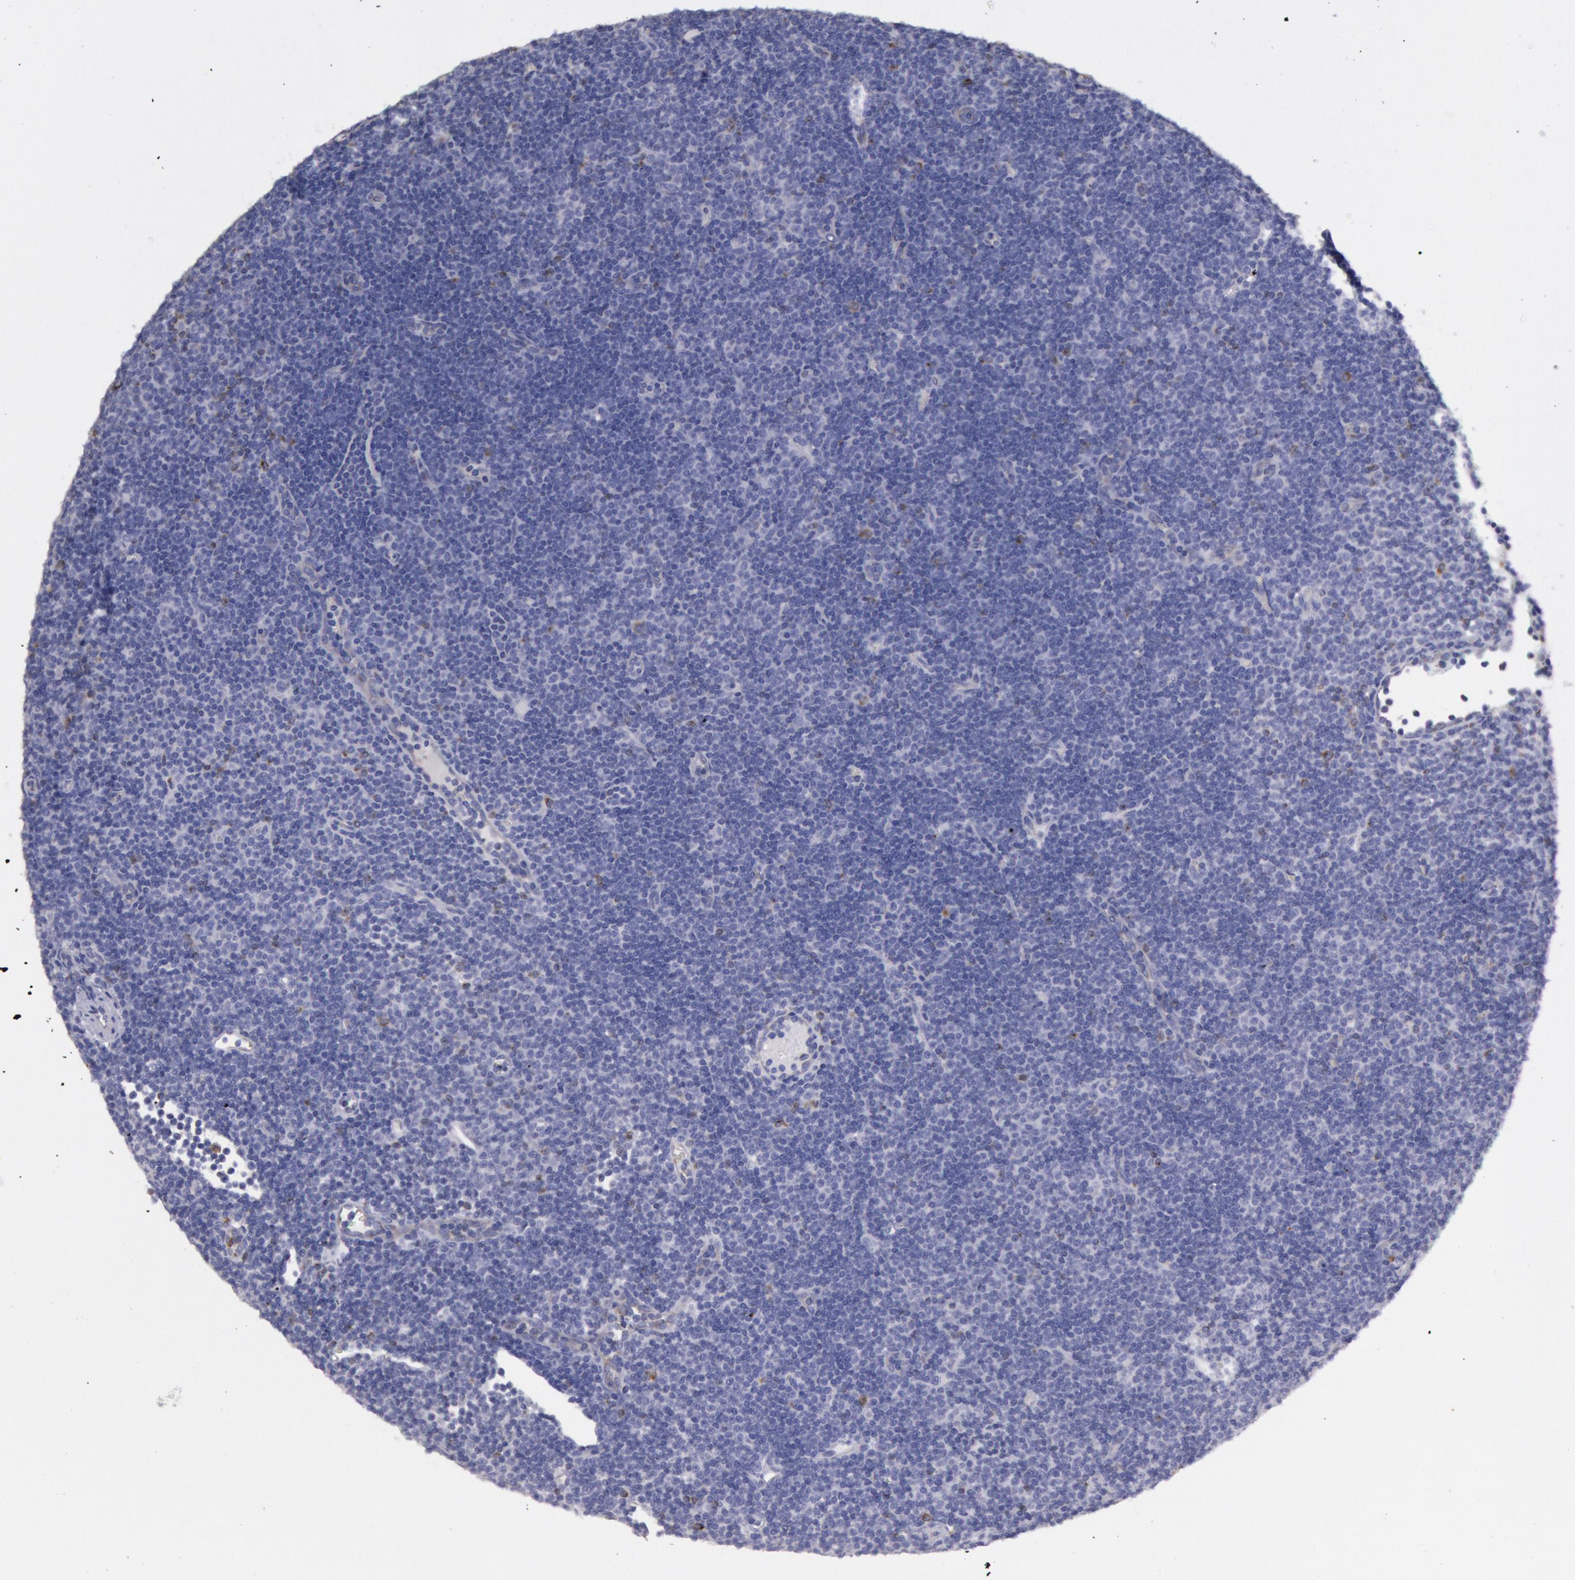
{"staining": {"intensity": "negative", "quantity": "none", "location": "none"}, "tissue": "lymphoma", "cell_type": "Tumor cells", "image_type": "cancer", "snomed": [{"axis": "morphology", "description": "Malignant lymphoma, non-Hodgkin's type, High grade"}, {"axis": "topography", "description": "Lymph node"}], "caption": "High-grade malignant lymphoma, non-Hodgkin's type was stained to show a protein in brown. There is no significant positivity in tumor cells.", "gene": "RAB27A", "patient": {"sex": "female", "age": 58}}